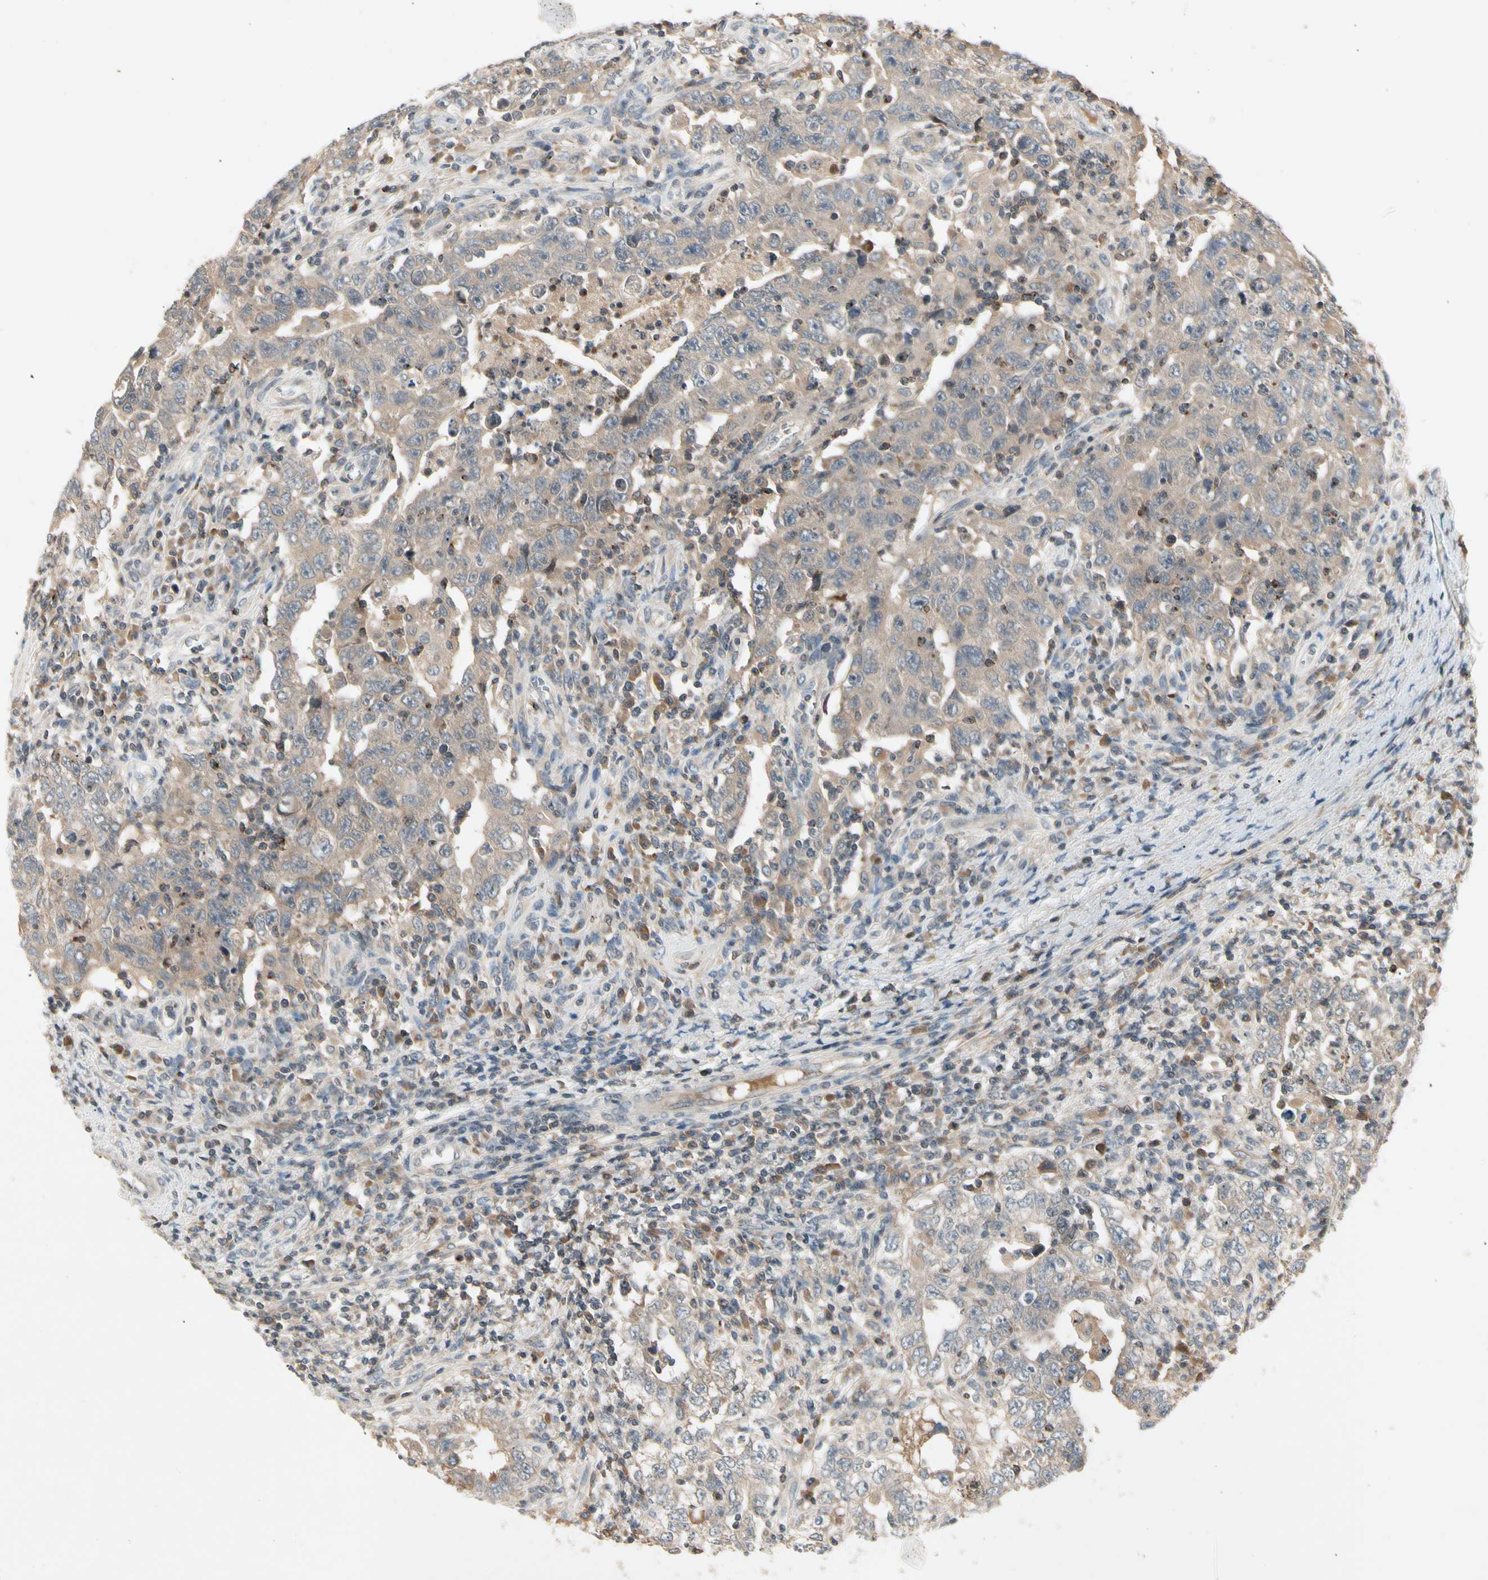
{"staining": {"intensity": "weak", "quantity": "25%-75%", "location": "cytoplasmic/membranous"}, "tissue": "testis cancer", "cell_type": "Tumor cells", "image_type": "cancer", "snomed": [{"axis": "morphology", "description": "Carcinoma, Embryonal, NOS"}, {"axis": "topography", "description": "Testis"}], "caption": "Brown immunohistochemical staining in testis cancer displays weak cytoplasmic/membranous positivity in about 25%-75% of tumor cells.", "gene": "CCL4", "patient": {"sex": "male", "age": 26}}